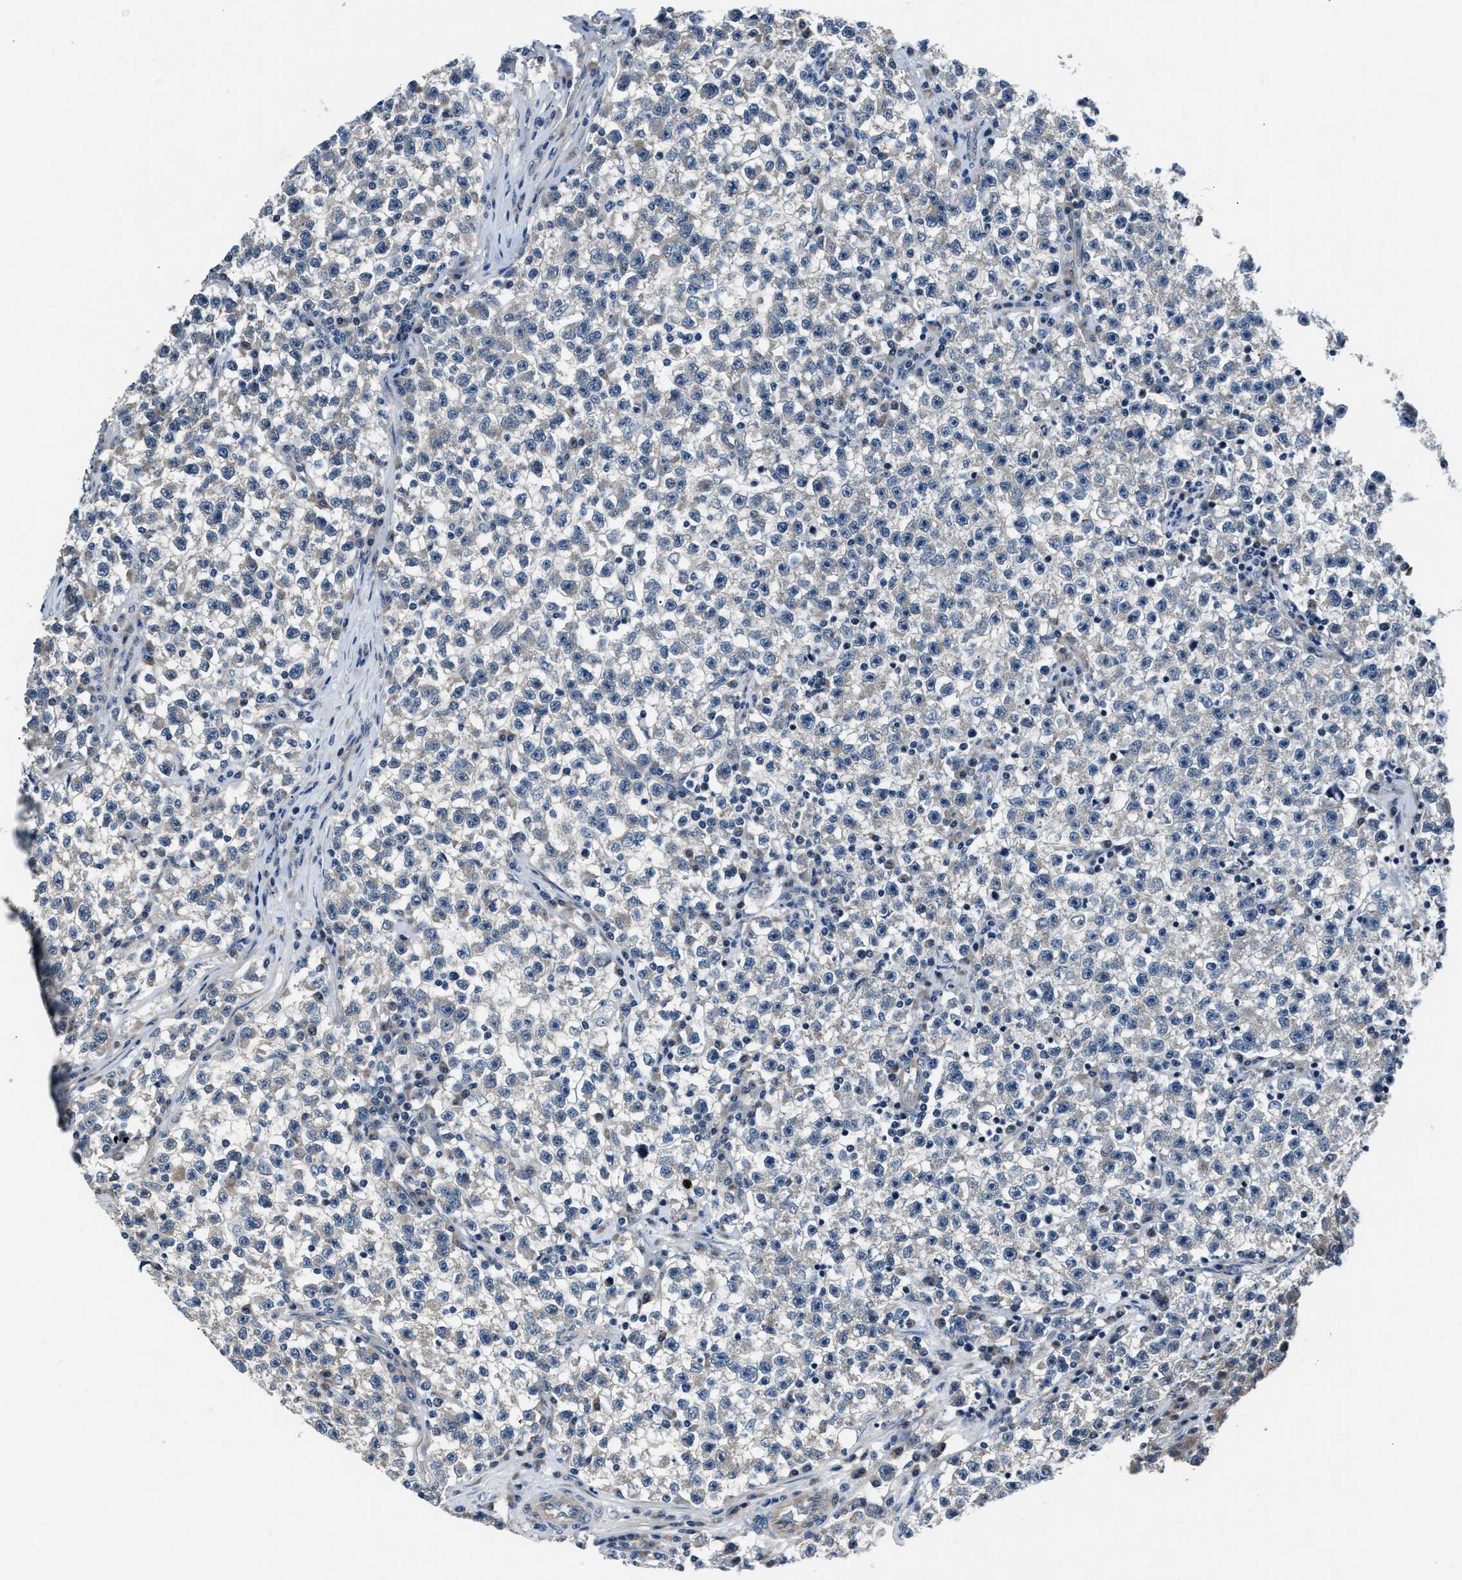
{"staining": {"intensity": "negative", "quantity": "none", "location": "none"}, "tissue": "testis cancer", "cell_type": "Tumor cells", "image_type": "cancer", "snomed": [{"axis": "morphology", "description": "Seminoma, NOS"}, {"axis": "topography", "description": "Testis"}], "caption": "A high-resolution image shows IHC staining of testis seminoma, which exhibits no significant staining in tumor cells.", "gene": "MPDZ", "patient": {"sex": "male", "age": 22}}